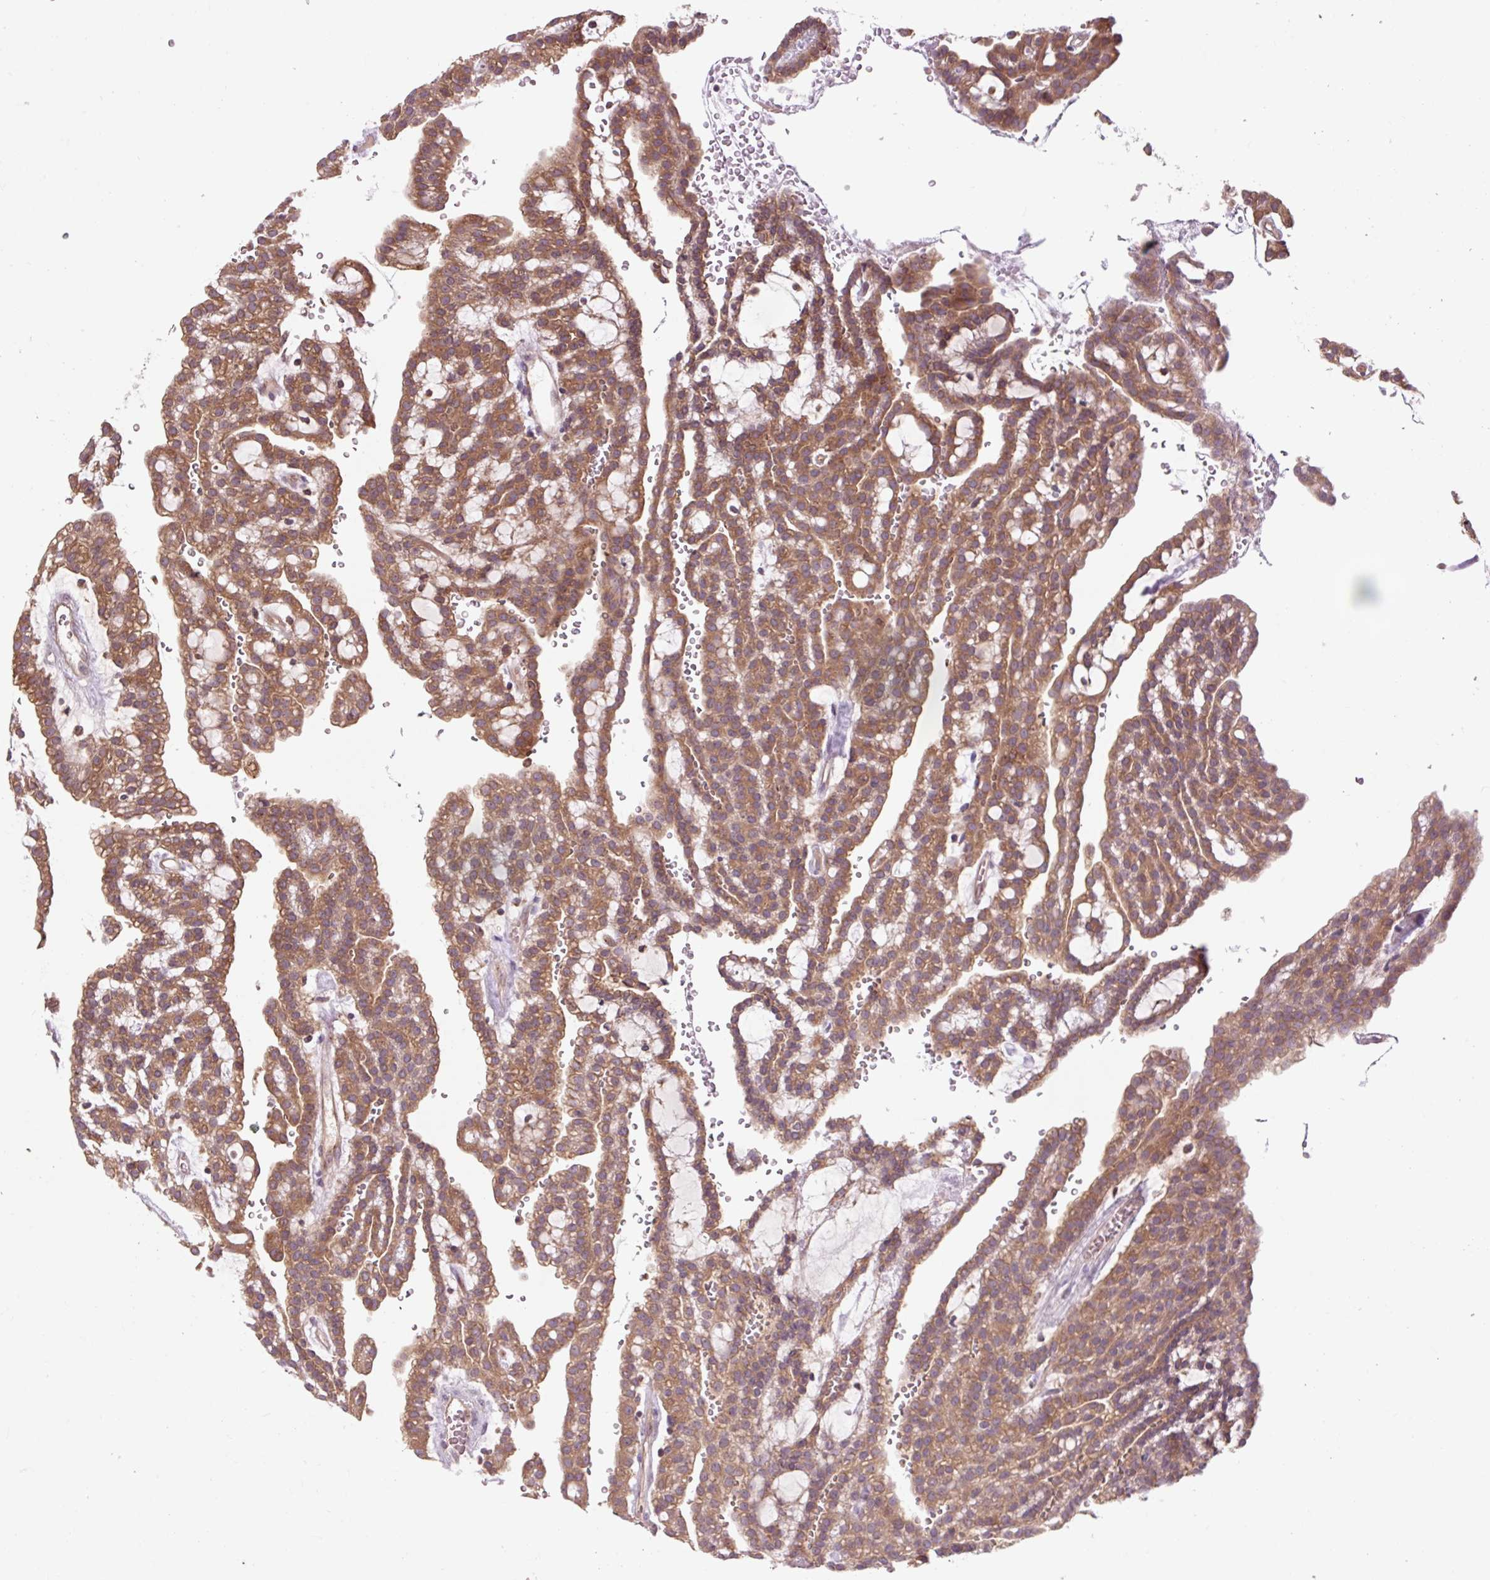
{"staining": {"intensity": "moderate", "quantity": ">75%", "location": "cytoplasmic/membranous"}, "tissue": "renal cancer", "cell_type": "Tumor cells", "image_type": "cancer", "snomed": [{"axis": "morphology", "description": "Adenocarcinoma, NOS"}, {"axis": "topography", "description": "Kidney"}], "caption": "Human renal cancer stained with a protein marker displays moderate staining in tumor cells.", "gene": "MMS19", "patient": {"sex": "male", "age": 63}}